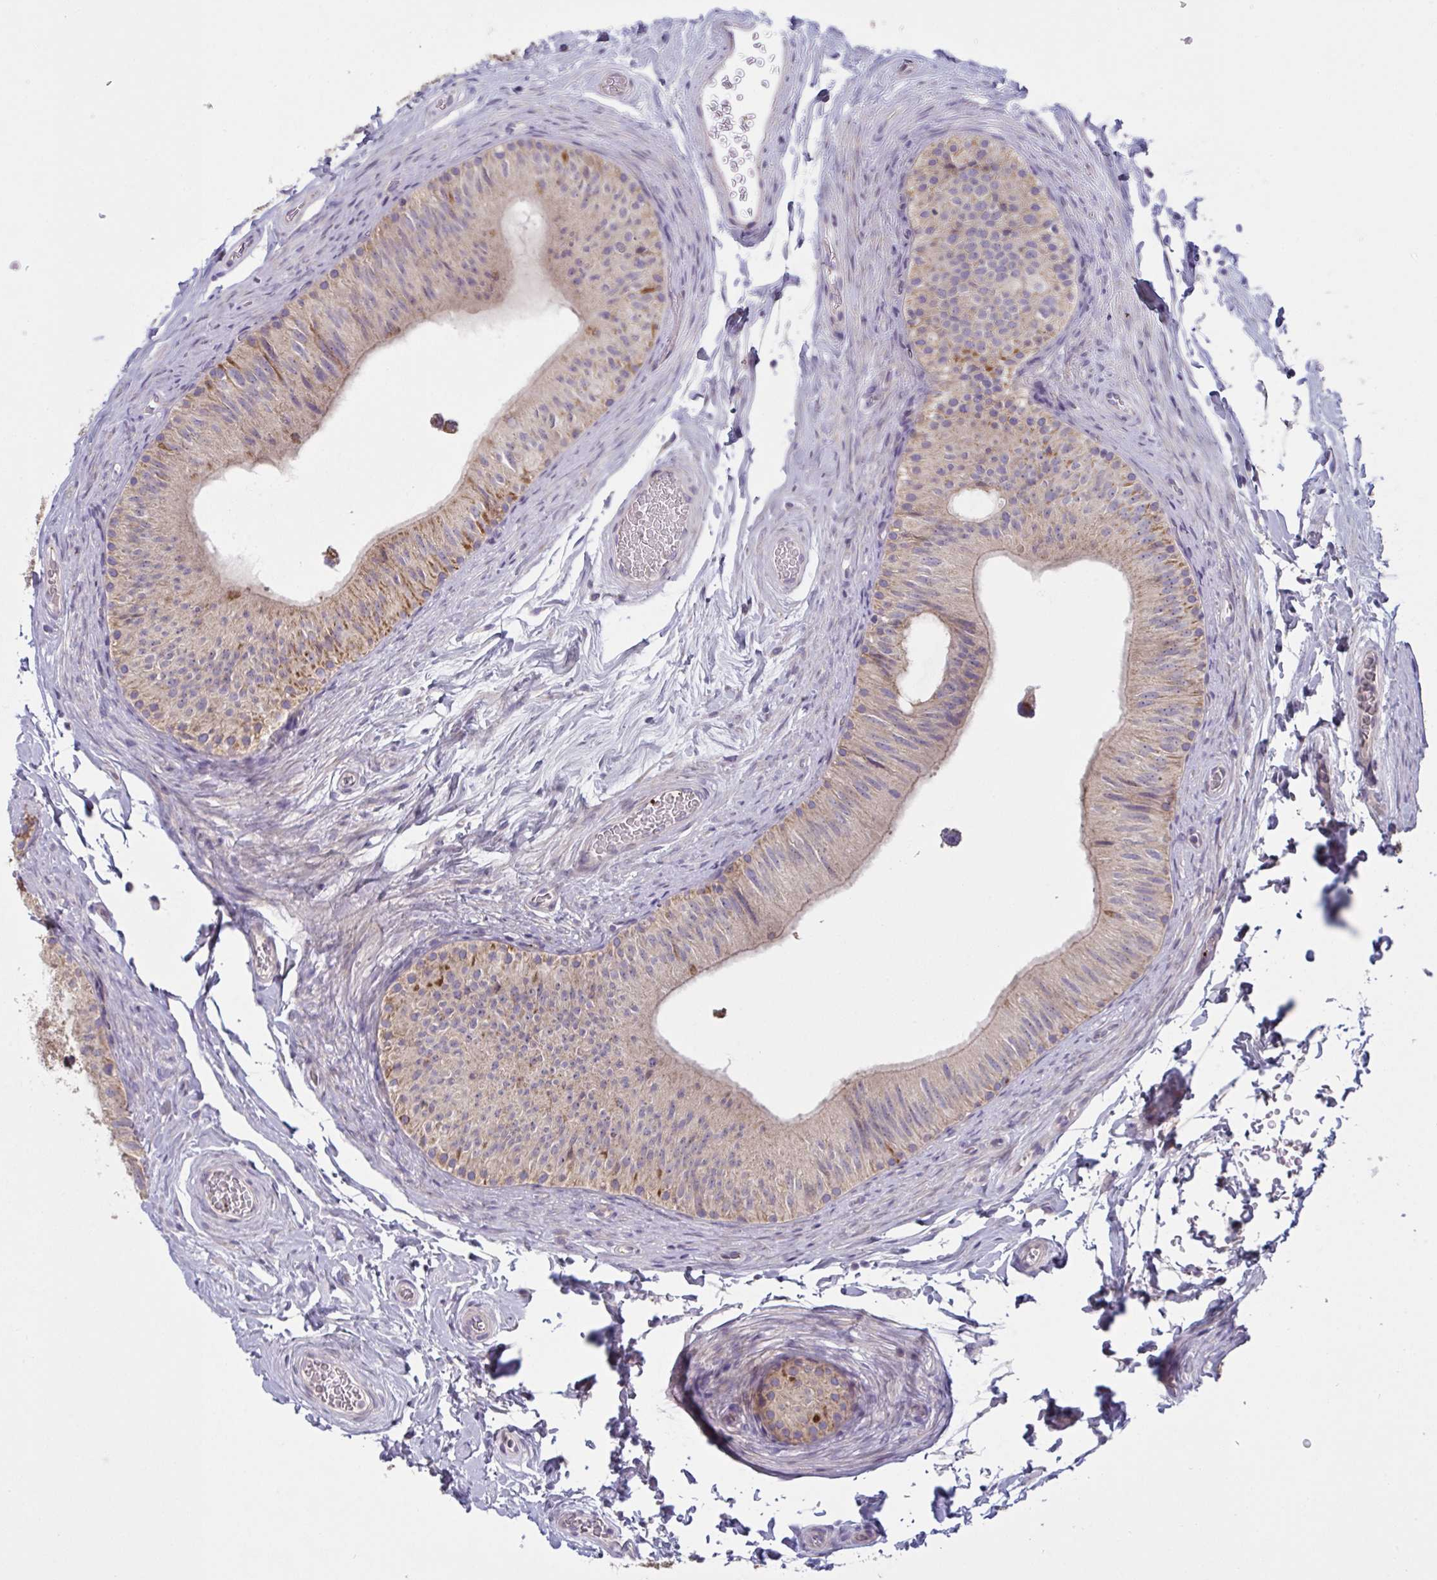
{"staining": {"intensity": "weak", "quantity": ">75%", "location": "cytoplasmic/membranous"}, "tissue": "epididymis", "cell_type": "Glandular cells", "image_type": "normal", "snomed": [{"axis": "morphology", "description": "Normal tissue, NOS"}, {"axis": "topography", "description": "Epididymis, spermatic cord, NOS"}, {"axis": "topography", "description": "Epididymis"}], "caption": "This is an image of immunohistochemistry staining of unremarkable epididymis, which shows weak staining in the cytoplasmic/membranous of glandular cells.", "gene": "MRPS2", "patient": {"sex": "male", "age": 31}}